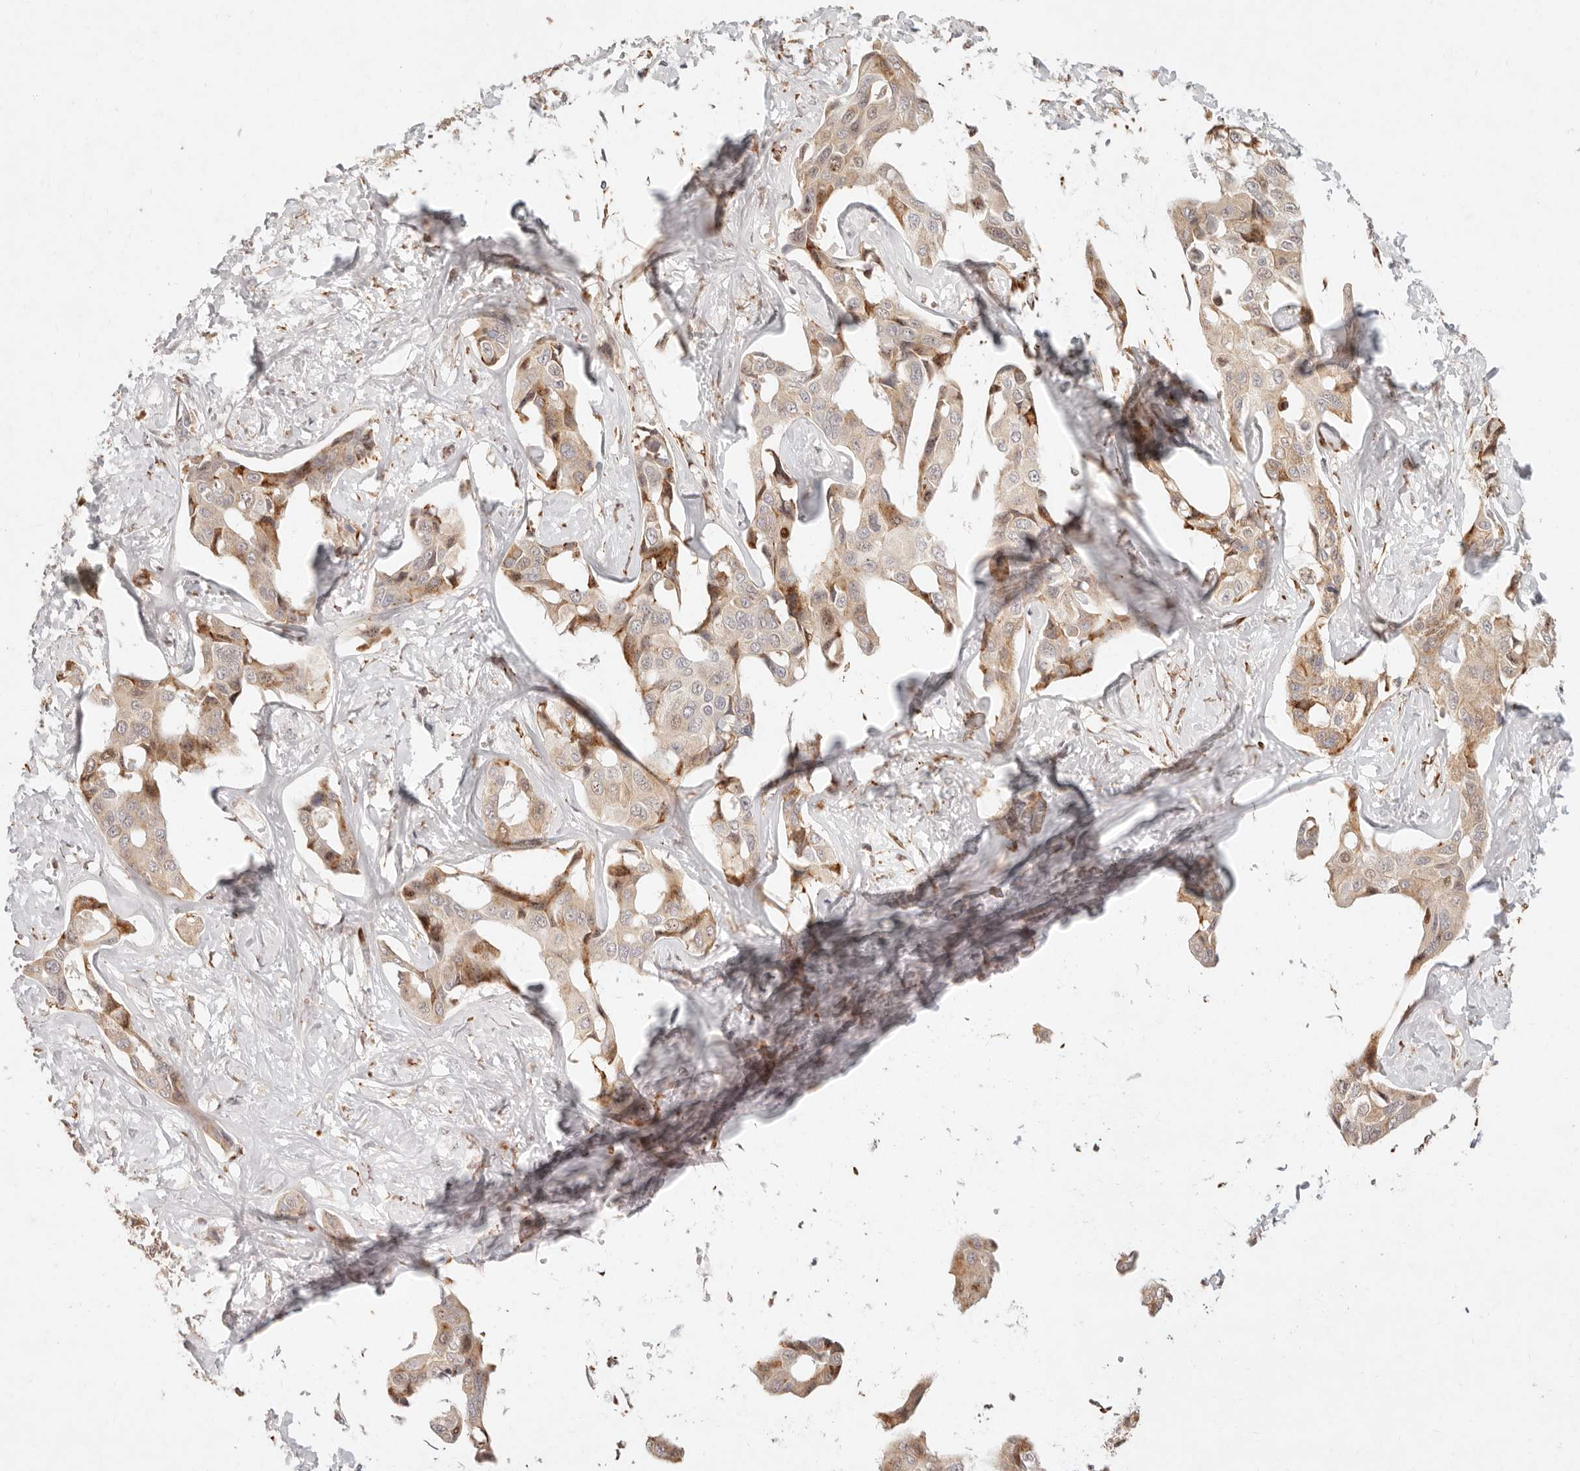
{"staining": {"intensity": "moderate", "quantity": ">75%", "location": "cytoplasmic/membranous"}, "tissue": "liver cancer", "cell_type": "Tumor cells", "image_type": "cancer", "snomed": [{"axis": "morphology", "description": "Cholangiocarcinoma"}, {"axis": "topography", "description": "Liver"}], "caption": "High-power microscopy captured an IHC micrograph of cholangiocarcinoma (liver), revealing moderate cytoplasmic/membranous positivity in about >75% of tumor cells. (brown staining indicates protein expression, while blue staining denotes nuclei).", "gene": "C1orf127", "patient": {"sex": "male", "age": 59}}